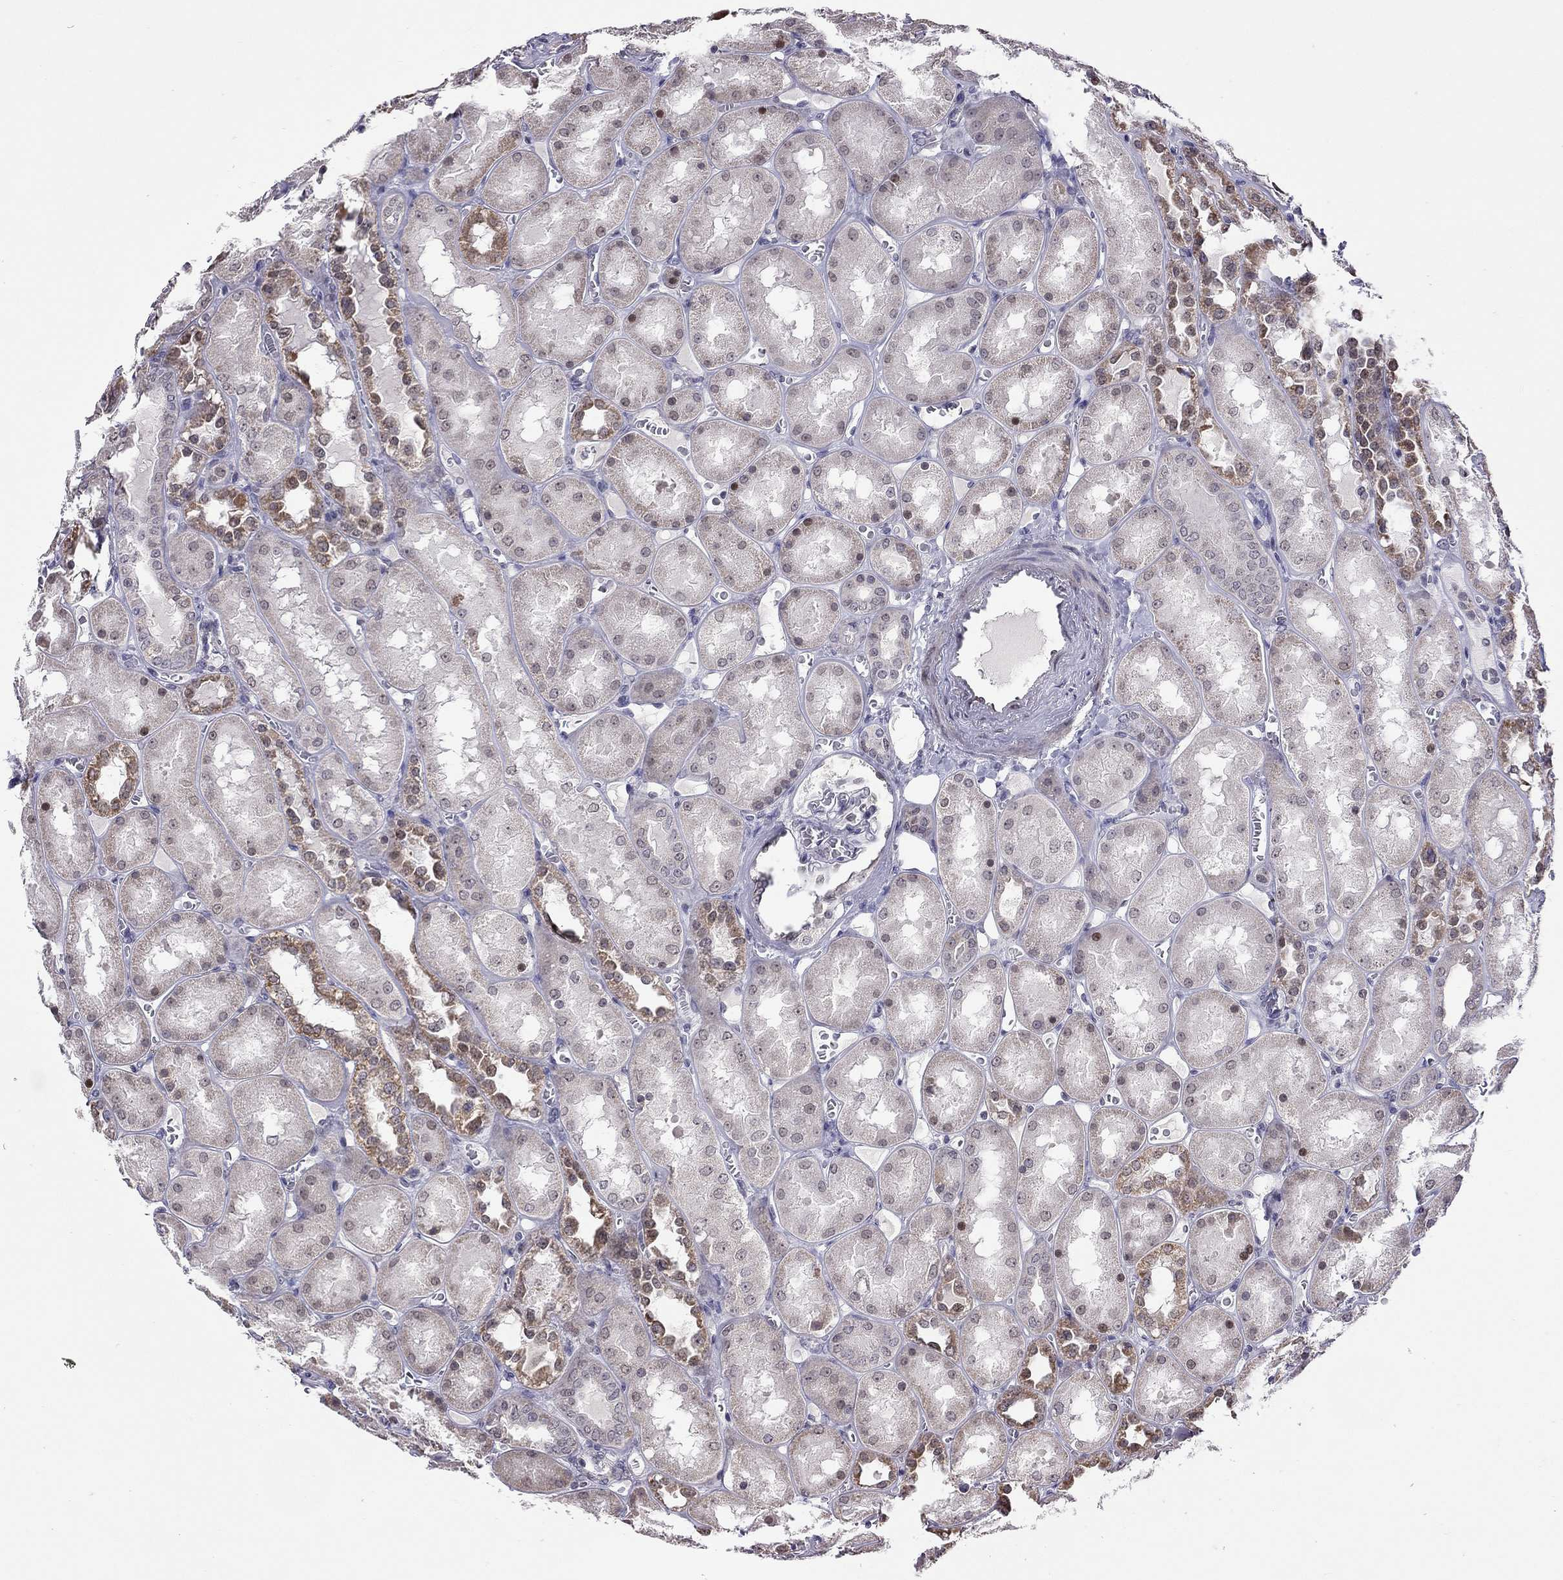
{"staining": {"intensity": "moderate", "quantity": "<25%", "location": "nuclear"}, "tissue": "kidney", "cell_type": "Cells in glomeruli", "image_type": "normal", "snomed": [{"axis": "morphology", "description": "Normal tissue, NOS"}, {"axis": "topography", "description": "Kidney"}], "caption": "High-power microscopy captured an immunohistochemistry (IHC) photomicrograph of unremarkable kidney, revealing moderate nuclear staining in approximately <25% of cells in glomeruli.", "gene": "HES5", "patient": {"sex": "male", "age": 73}}